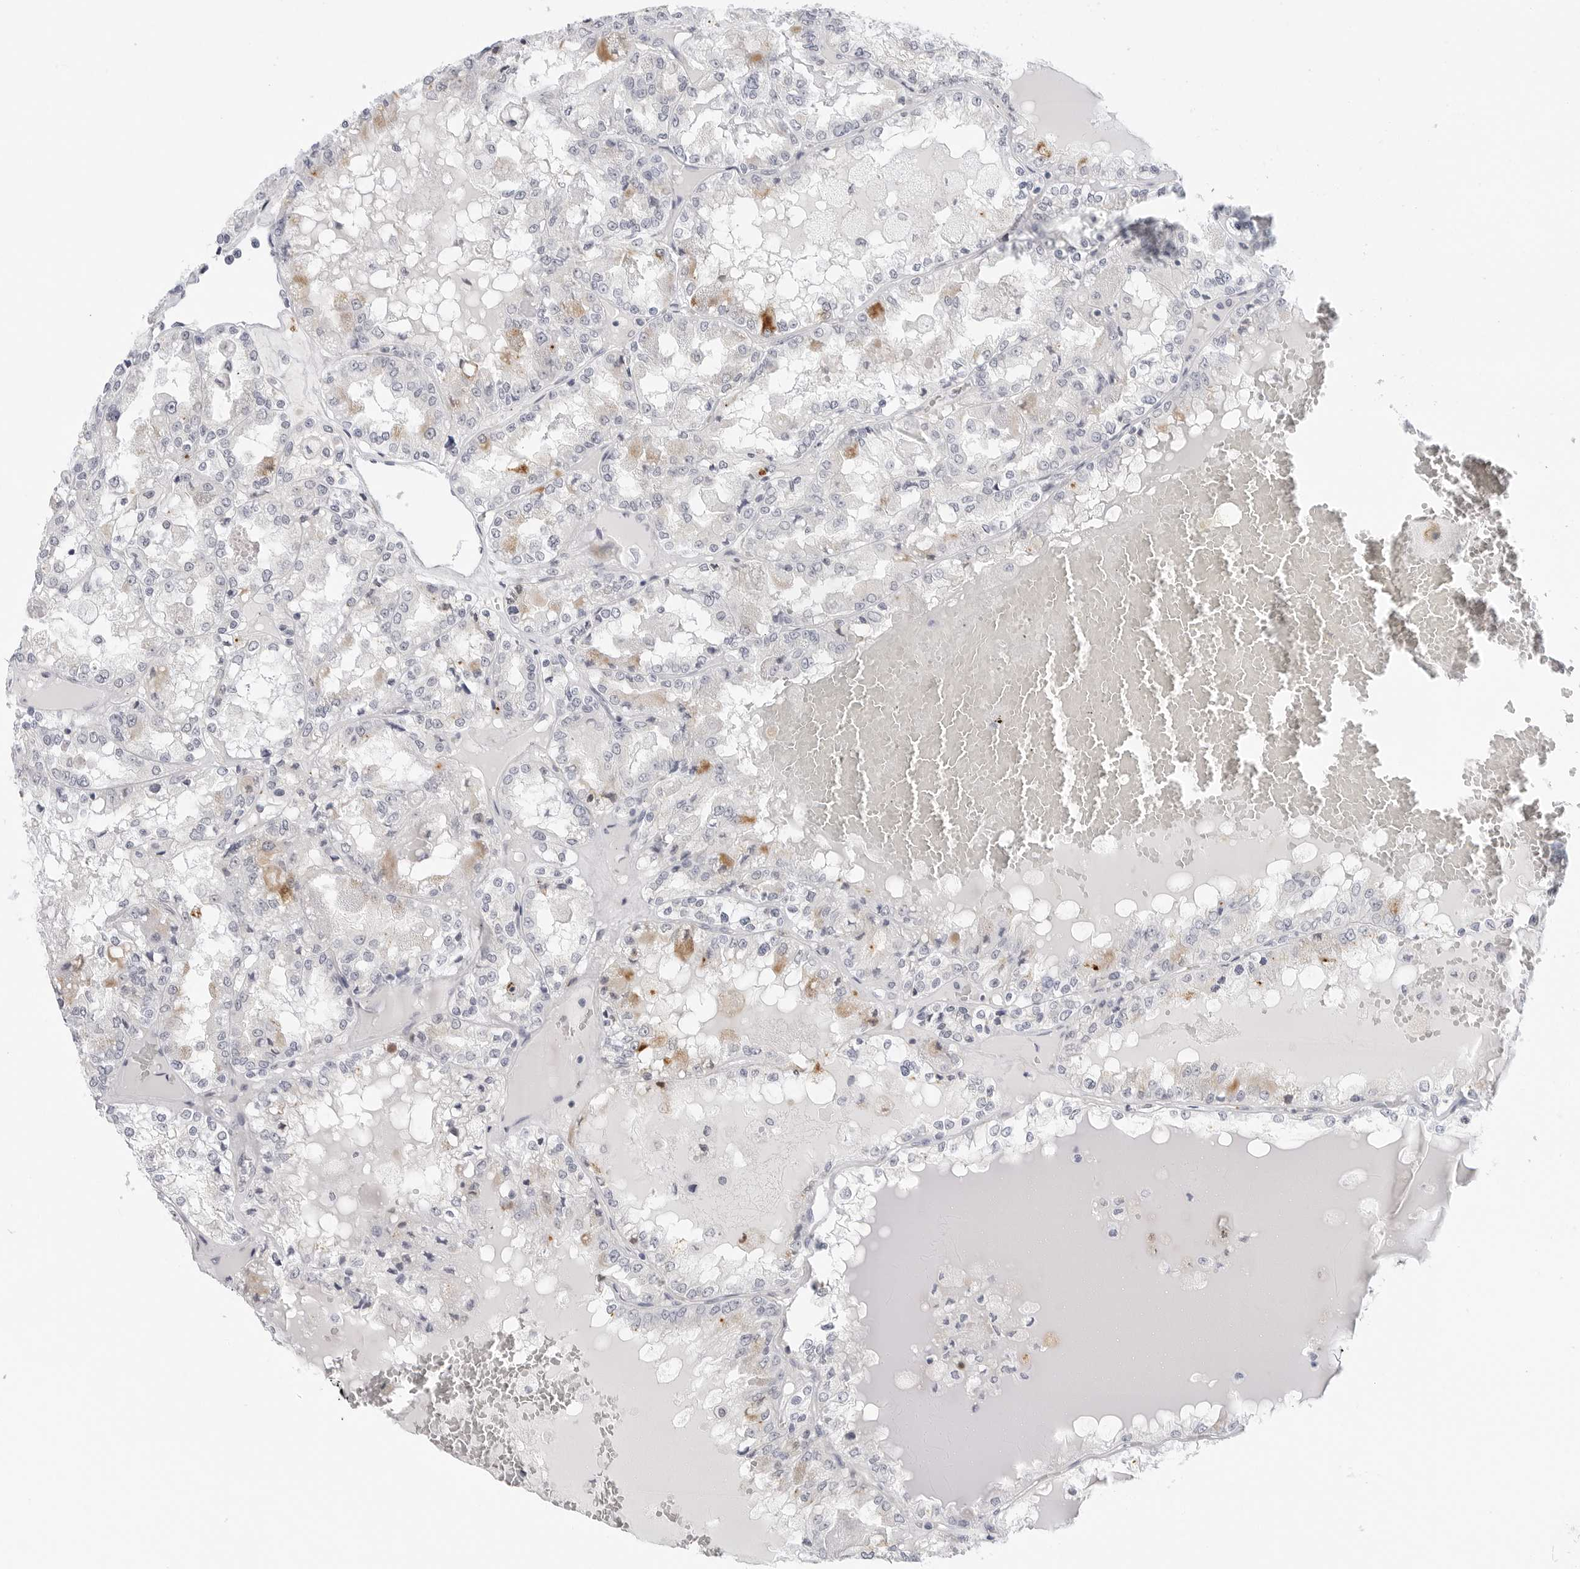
{"staining": {"intensity": "negative", "quantity": "none", "location": "none"}, "tissue": "renal cancer", "cell_type": "Tumor cells", "image_type": "cancer", "snomed": [{"axis": "morphology", "description": "Adenocarcinoma, NOS"}, {"axis": "topography", "description": "Kidney"}], "caption": "DAB (3,3'-diaminobenzidine) immunohistochemical staining of adenocarcinoma (renal) exhibits no significant expression in tumor cells.", "gene": "MAP2K5", "patient": {"sex": "female", "age": 56}}